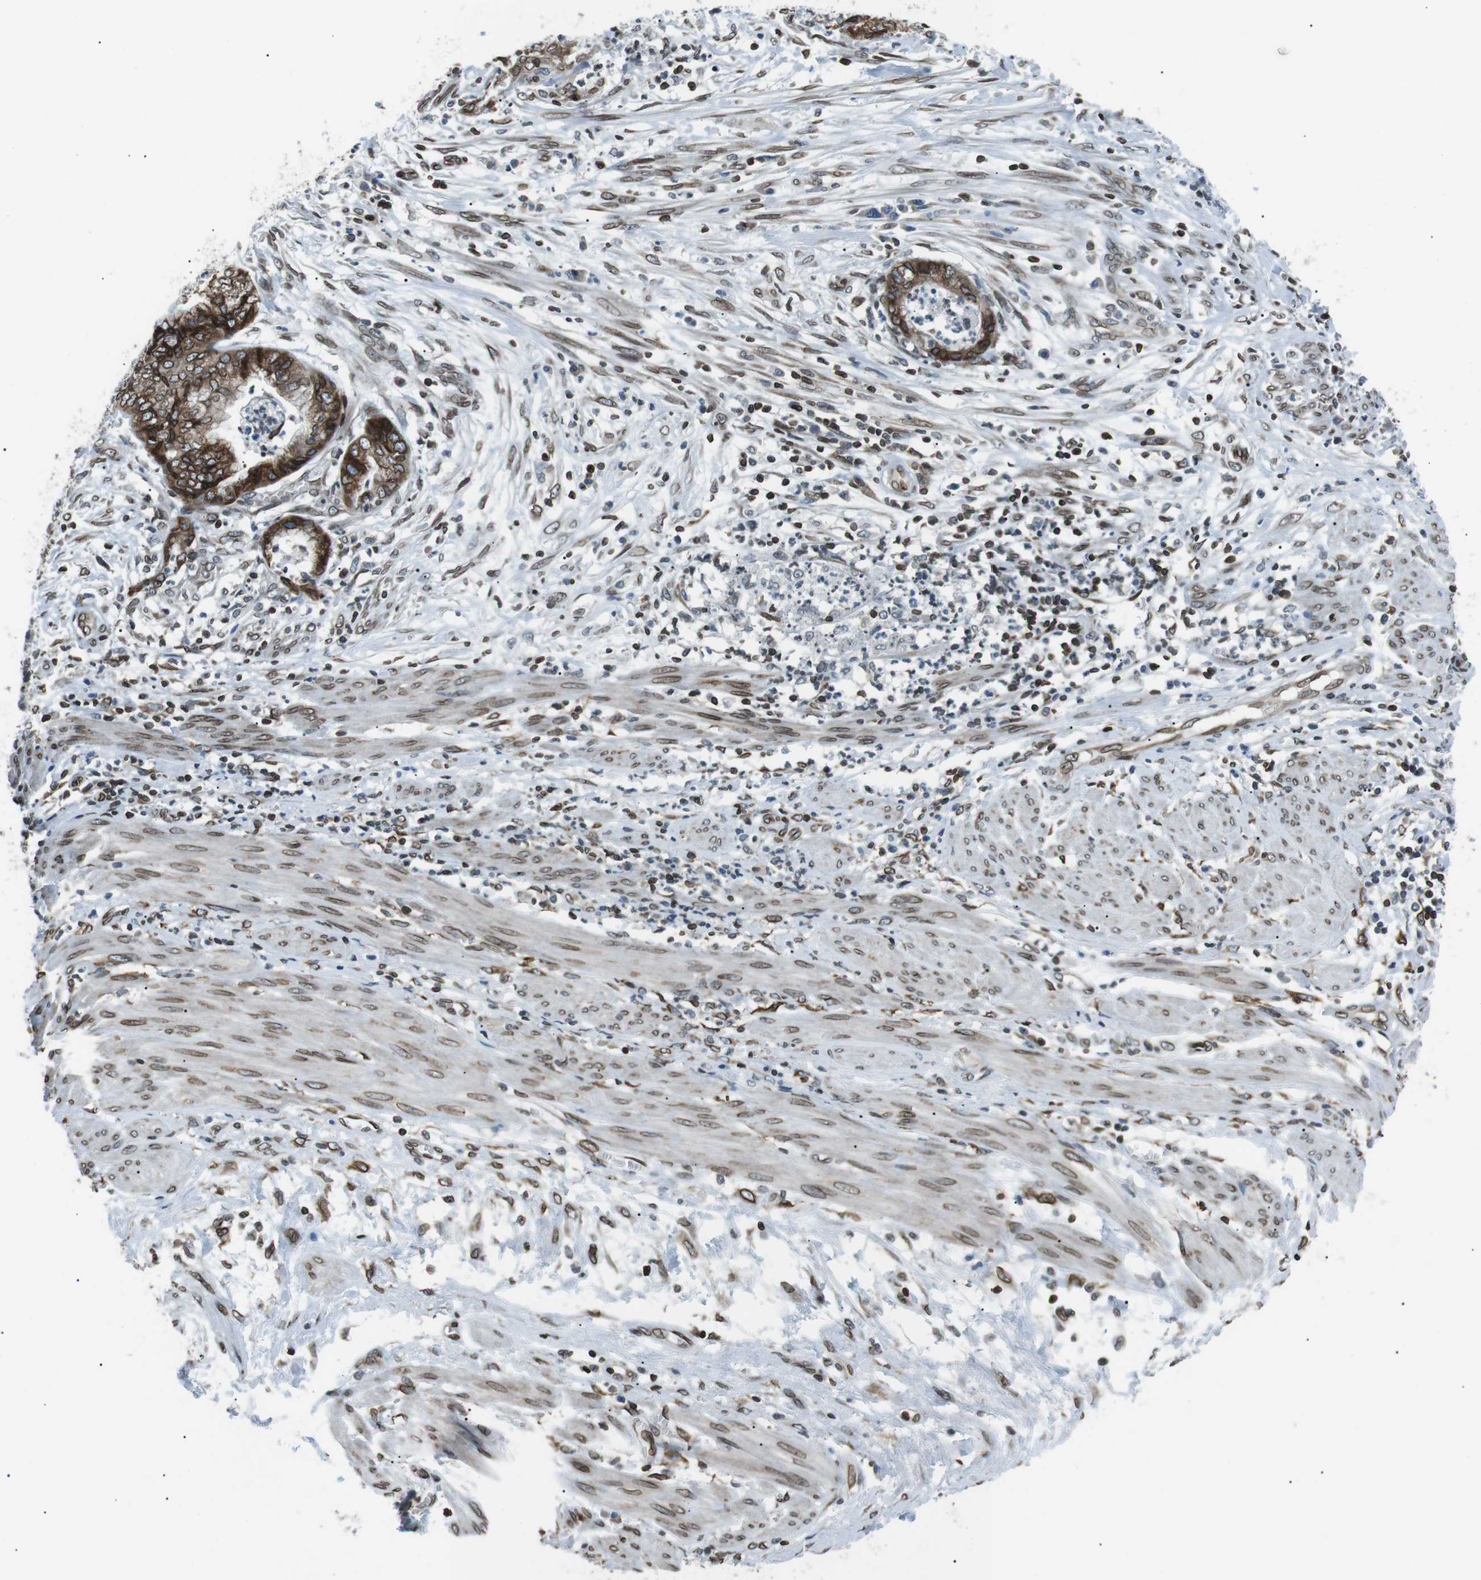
{"staining": {"intensity": "moderate", "quantity": ">75%", "location": "cytoplasmic/membranous,nuclear"}, "tissue": "endometrial cancer", "cell_type": "Tumor cells", "image_type": "cancer", "snomed": [{"axis": "morphology", "description": "Necrosis, NOS"}, {"axis": "morphology", "description": "Adenocarcinoma, NOS"}, {"axis": "topography", "description": "Endometrium"}], "caption": "Immunohistochemical staining of endometrial adenocarcinoma shows medium levels of moderate cytoplasmic/membranous and nuclear protein expression in approximately >75% of tumor cells. (Brightfield microscopy of DAB IHC at high magnification).", "gene": "TMX4", "patient": {"sex": "female", "age": 79}}